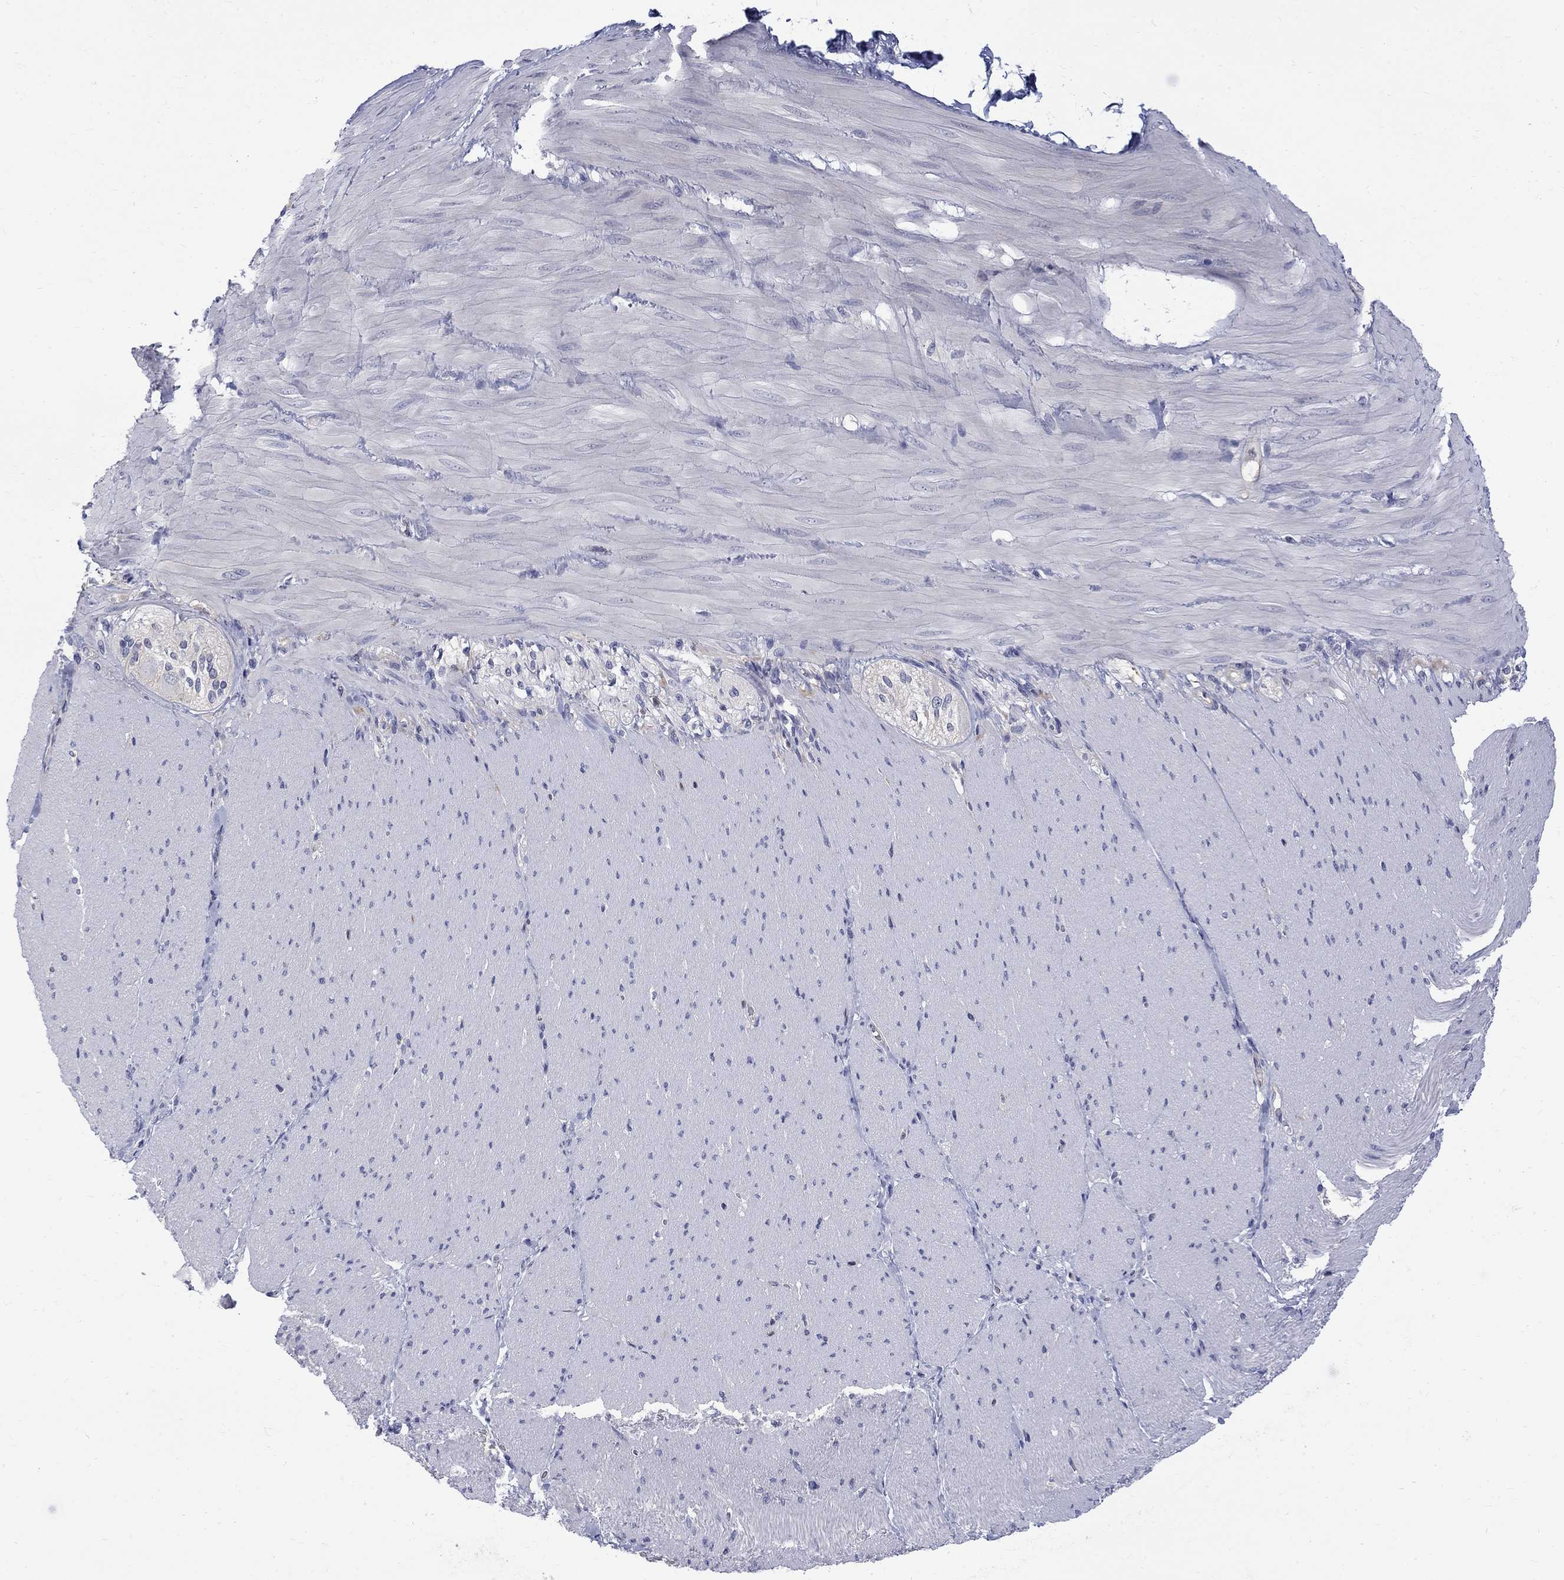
{"staining": {"intensity": "negative", "quantity": "none", "location": "none"}, "tissue": "adipose tissue", "cell_type": "Adipocytes", "image_type": "normal", "snomed": [{"axis": "morphology", "description": "Normal tissue, NOS"}, {"axis": "topography", "description": "Smooth muscle"}, {"axis": "topography", "description": "Duodenum"}, {"axis": "topography", "description": "Peripheral nerve tissue"}], "caption": "Unremarkable adipose tissue was stained to show a protein in brown. There is no significant staining in adipocytes. The staining is performed using DAB (3,3'-diaminobenzidine) brown chromogen with nuclei counter-stained in using hematoxylin.", "gene": "HKDC1", "patient": {"sex": "female", "age": 61}}